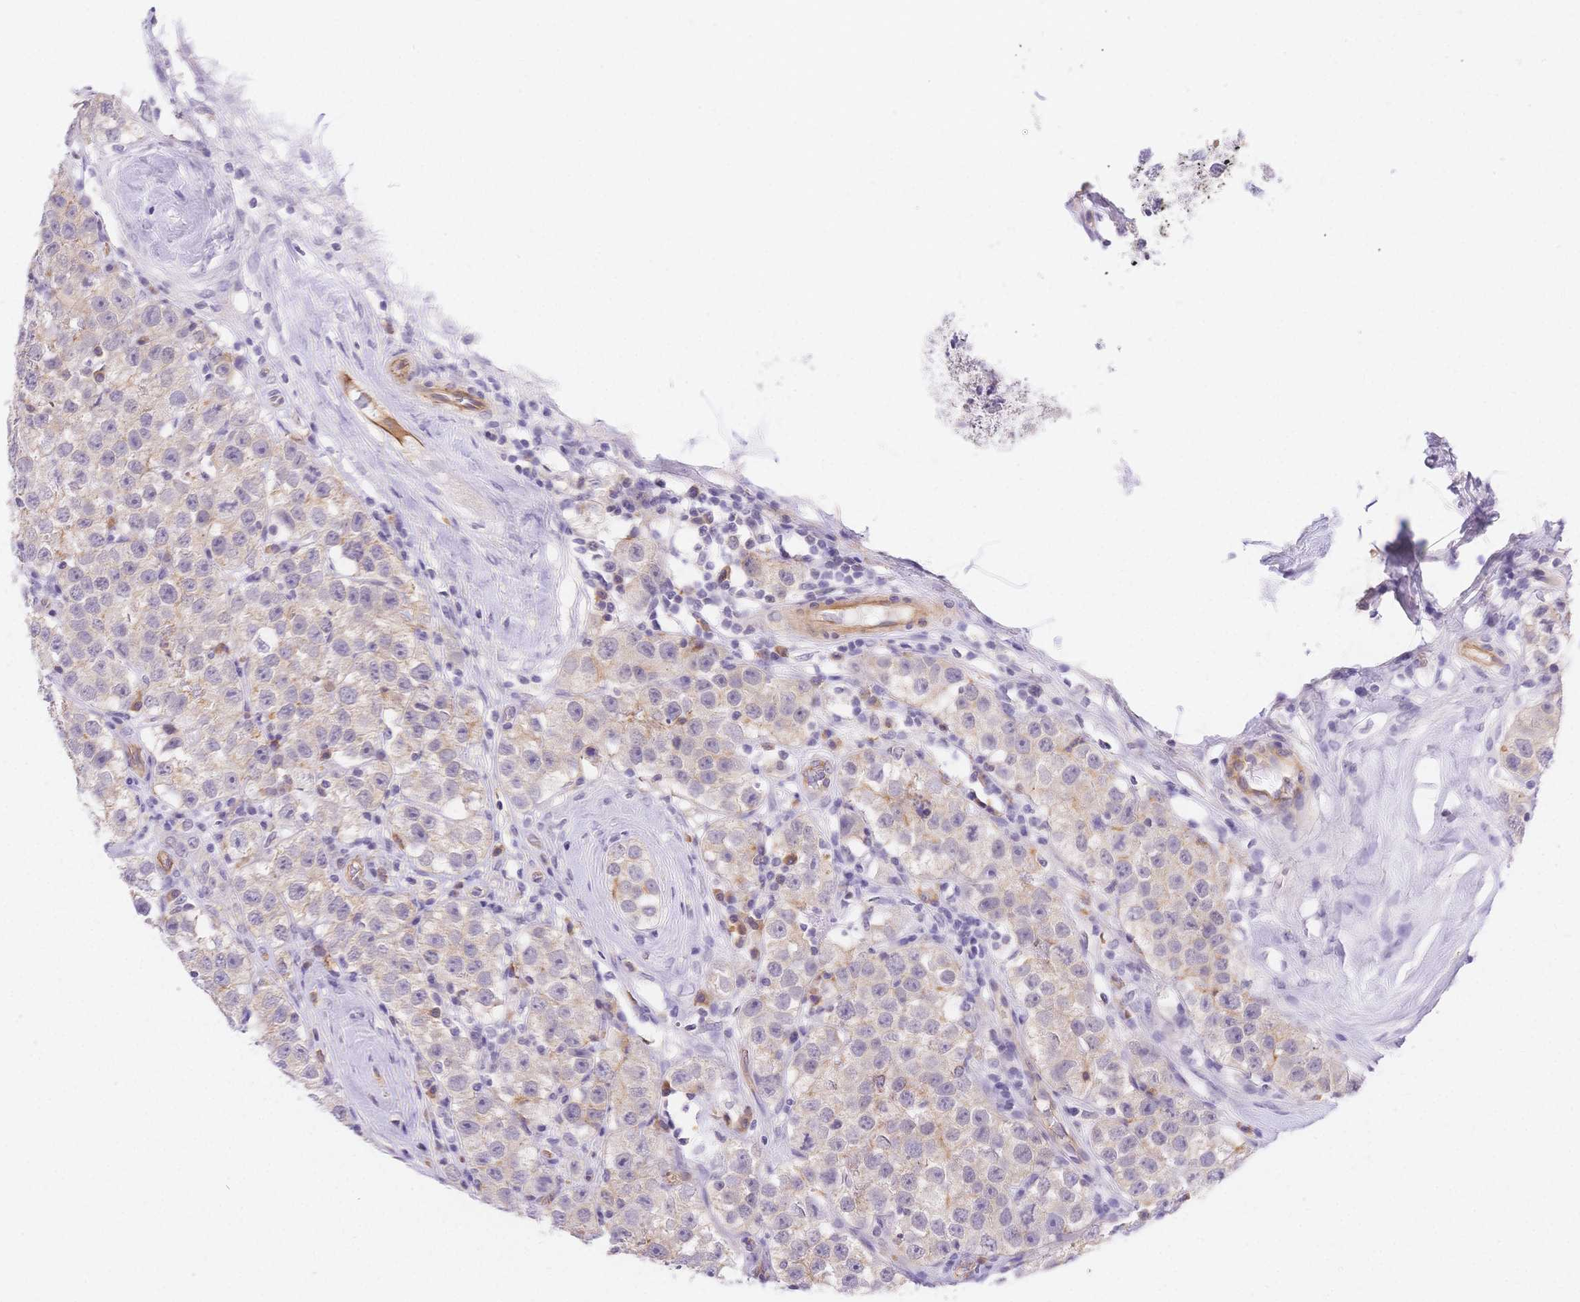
{"staining": {"intensity": "weak", "quantity": "<25%", "location": "cytoplasmic/membranous"}, "tissue": "testis cancer", "cell_type": "Tumor cells", "image_type": "cancer", "snomed": [{"axis": "morphology", "description": "Seminoma, NOS"}, {"axis": "topography", "description": "Testis"}], "caption": "Testis cancer stained for a protein using IHC demonstrates no expression tumor cells.", "gene": "CSN1S1", "patient": {"sex": "male", "age": 34}}